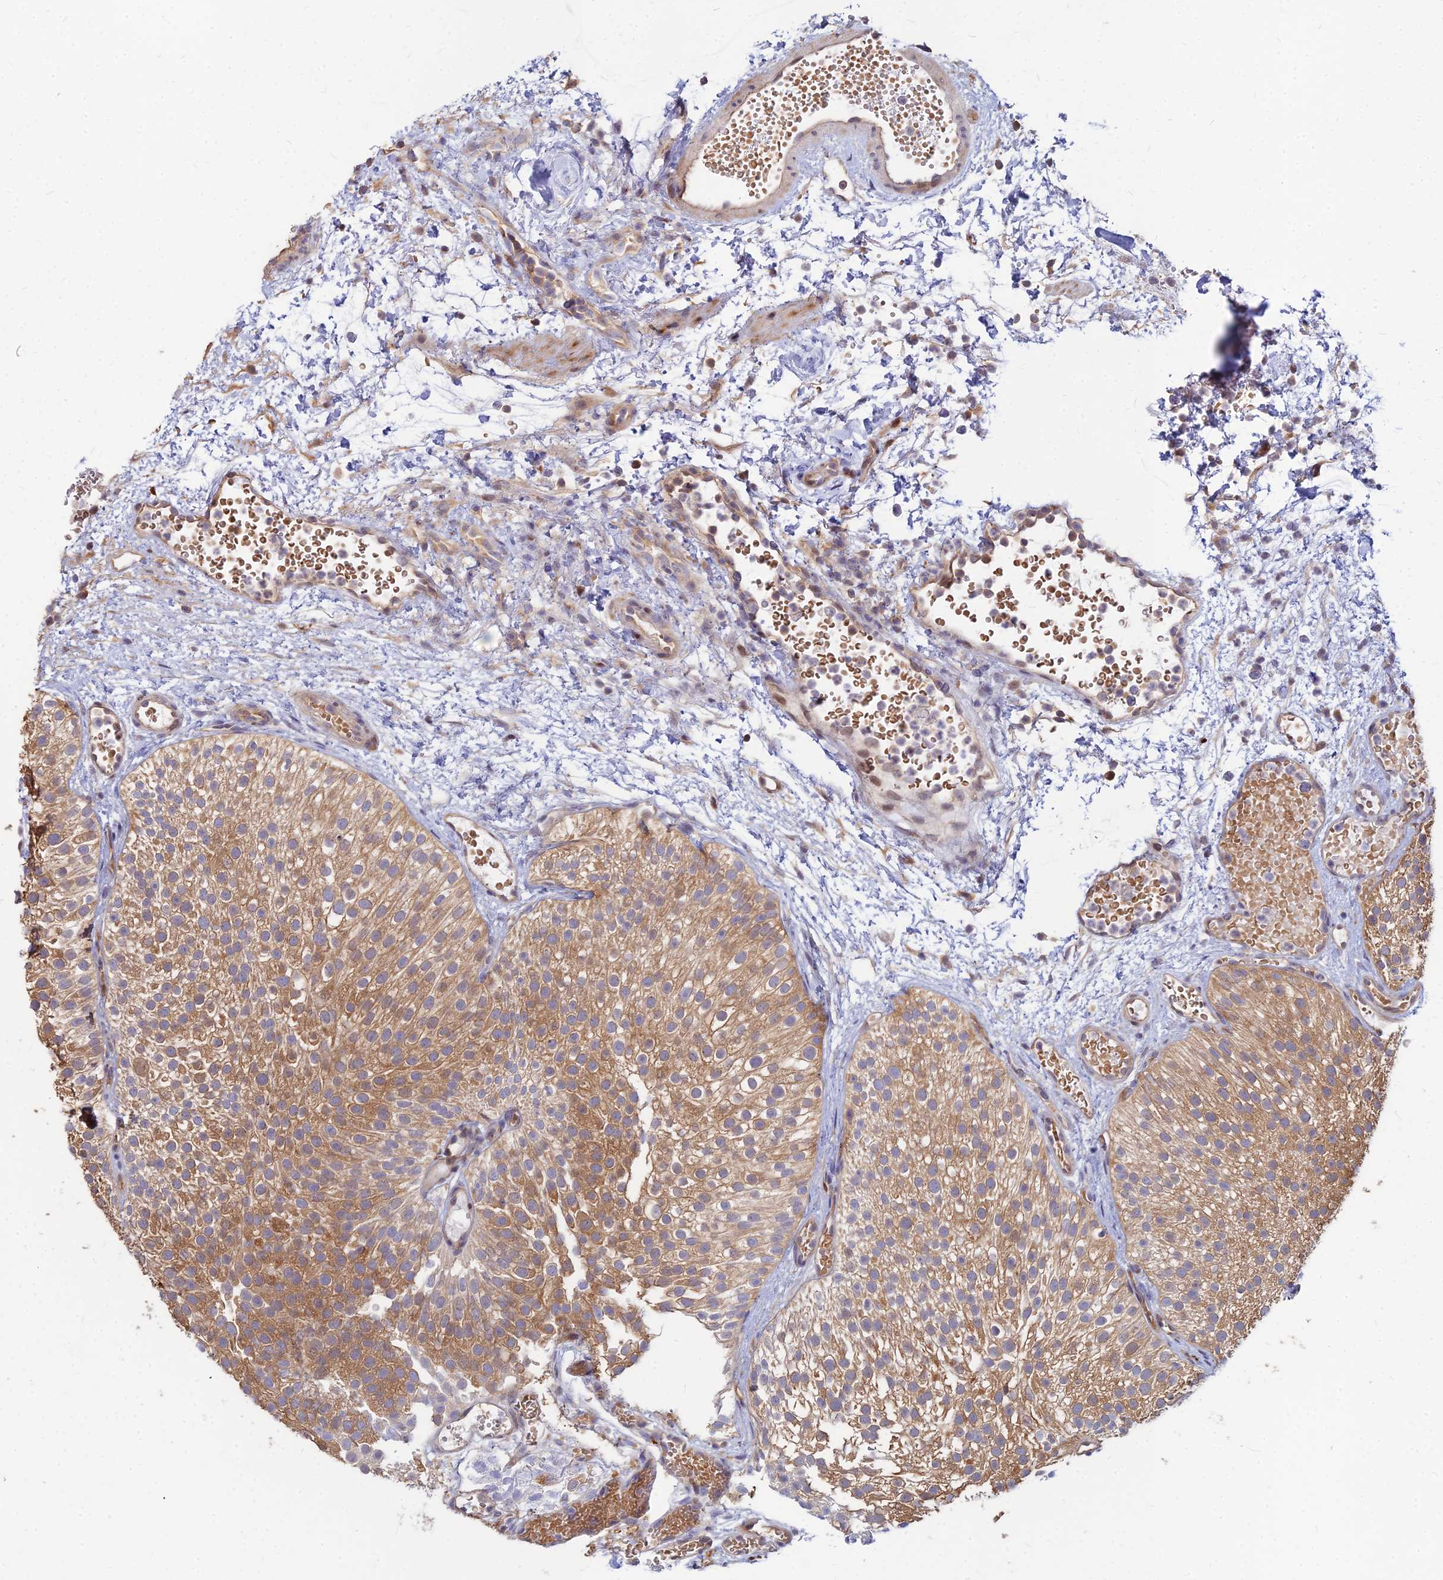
{"staining": {"intensity": "moderate", "quantity": ">75%", "location": "cytoplasmic/membranous"}, "tissue": "urothelial cancer", "cell_type": "Tumor cells", "image_type": "cancer", "snomed": [{"axis": "morphology", "description": "Urothelial carcinoma, Low grade"}, {"axis": "topography", "description": "Urinary bladder"}], "caption": "Urothelial cancer stained with a protein marker exhibits moderate staining in tumor cells.", "gene": "CCT6B", "patient": {"sex": "male", "age": 78}}